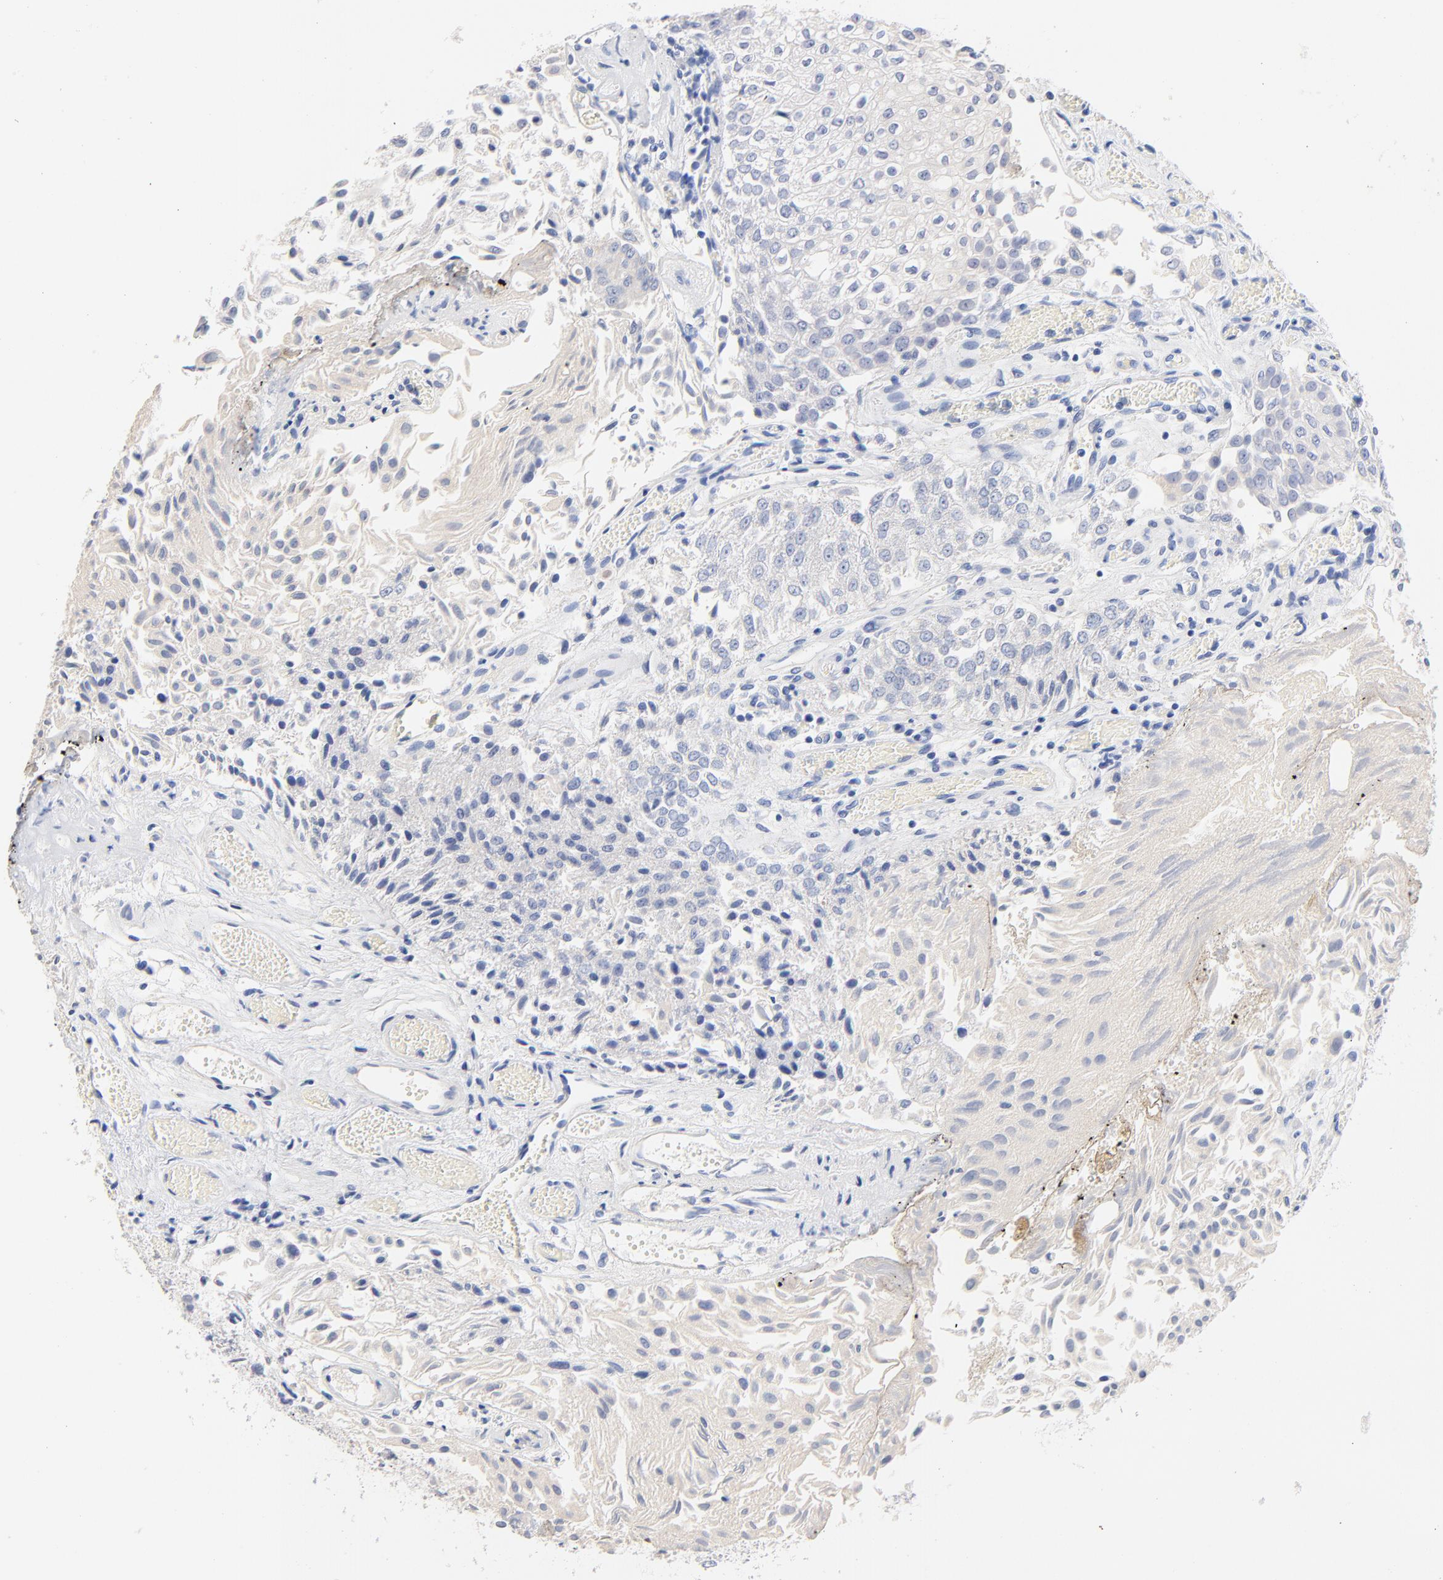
{"staining": {"intensity": "negative", "quantity": "none", "location": "none"}, "tissue": "urothelial cancer", "cell_type": "Tumor cells", "image_type": "cancer", "snomed": [{"axis": "morphology", "description": "Urothelial carcinoma, Low grade"}, {"axis": "topography", "description": "Urinary bladder"}], "caption": "The image reveals no significant positivity in tumor cells of urothelial carcinoma (low-grade). (Stains: DAB (3,3'-diaminobenzidine) immunohistochemistry with hematoxylin counter stain, Microscopy: brightfield microscopy at high magnification).", "gene": "CPS1", "patient": {"sex": "male", "age": 86}}